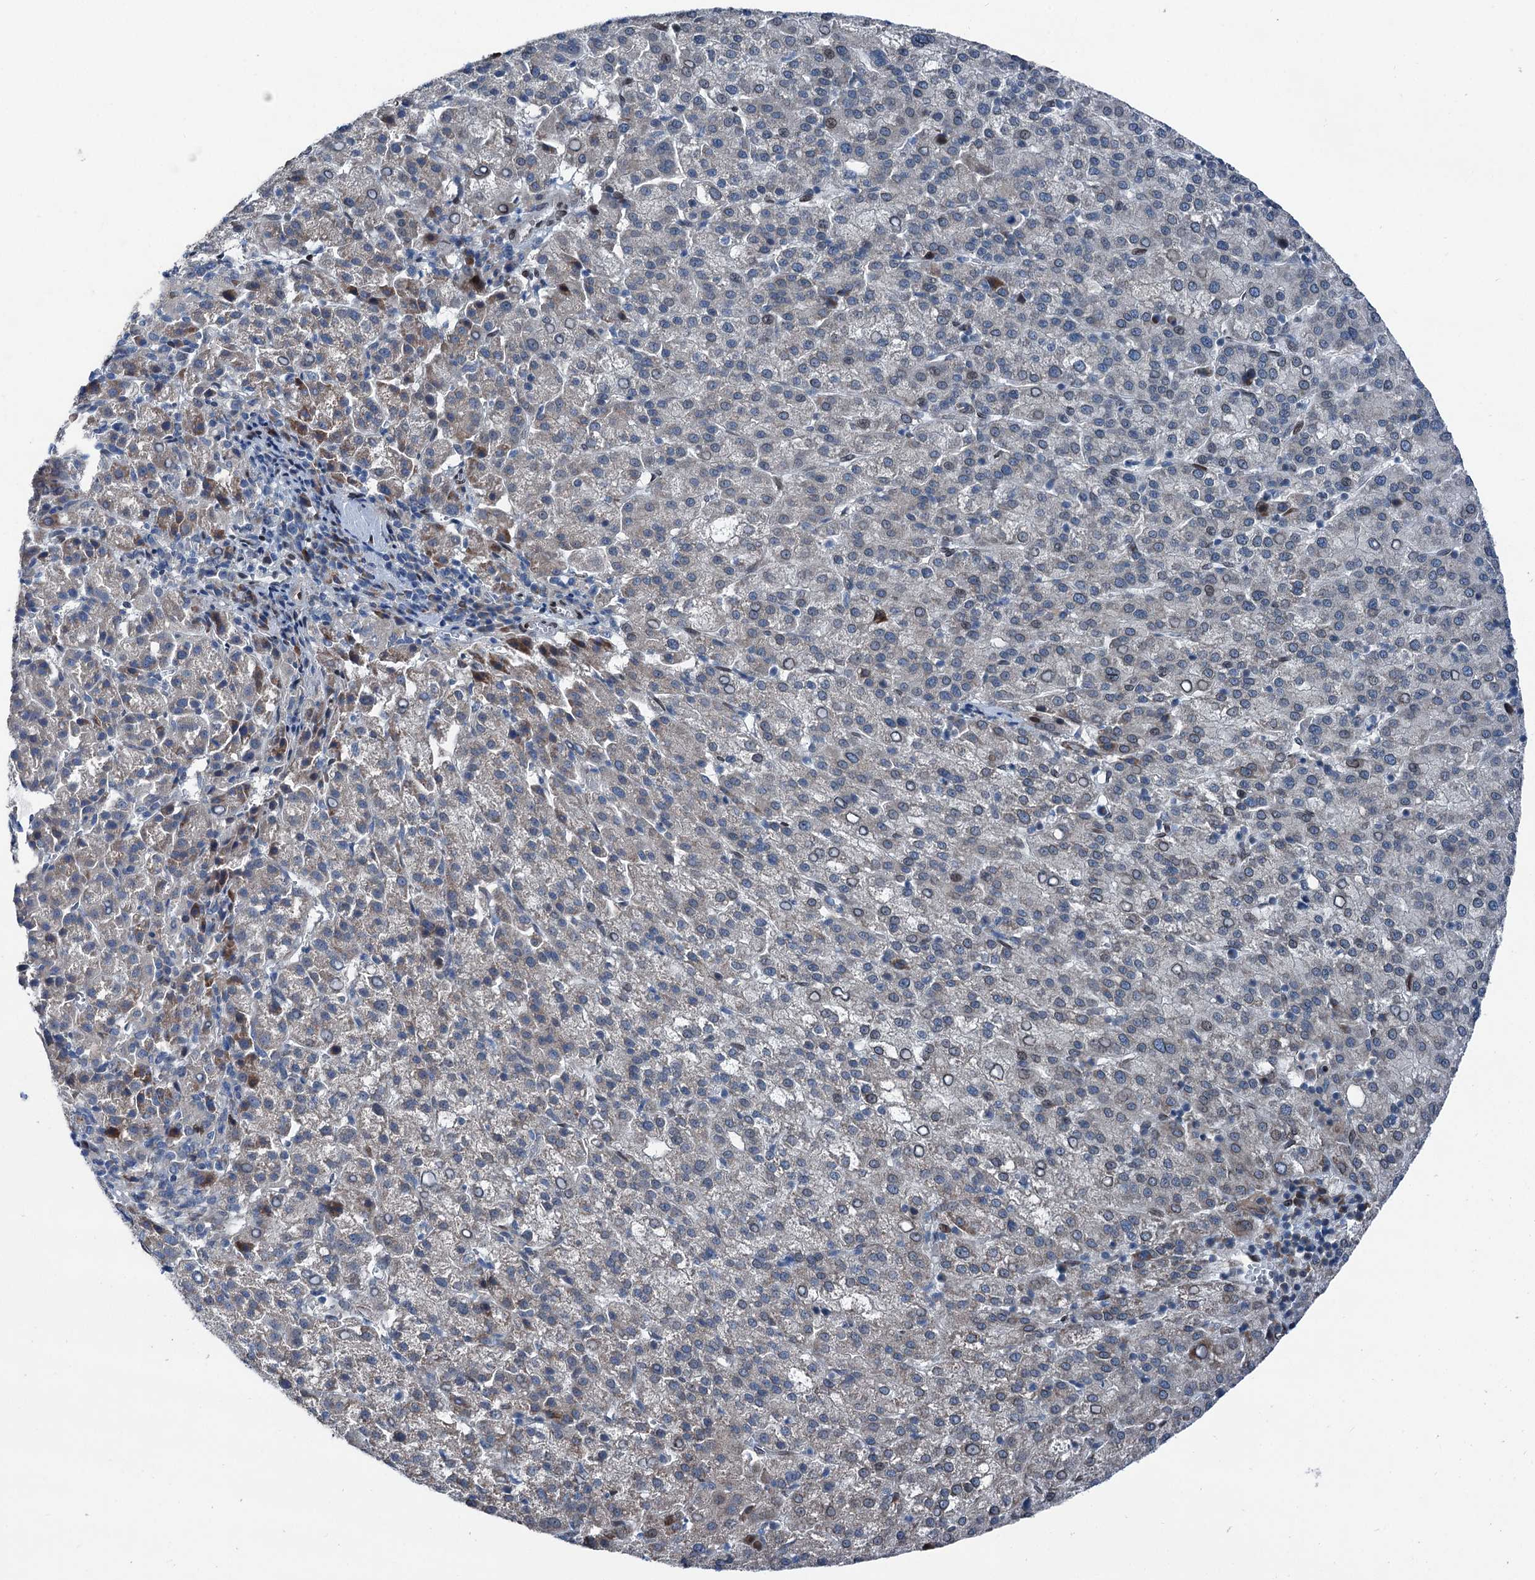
{"staining": {"intensity": "negative", "quantity": "none", "location": "none"}, "tissue": "liver cancer", "cell_type": "Tumor cells", "image_type": "cancer", "snomed": [{"axis": "morphology", "description": "Carcinoma, Hepatocellular, NOS"}, {"axis": "topography", "description": "Liver"}], "caption": "This is a histopathology image of immunohistochemistry (IHC) staining of liver cancer (hepatocellular carcinoma), which shows no staining in tumor cells. The staining is performed using DAB brown chromogen with nuclei counter-stained in using hematoxylin.", "gene": "MRPL14", "patient": {"sex": "female", "age": 58}}